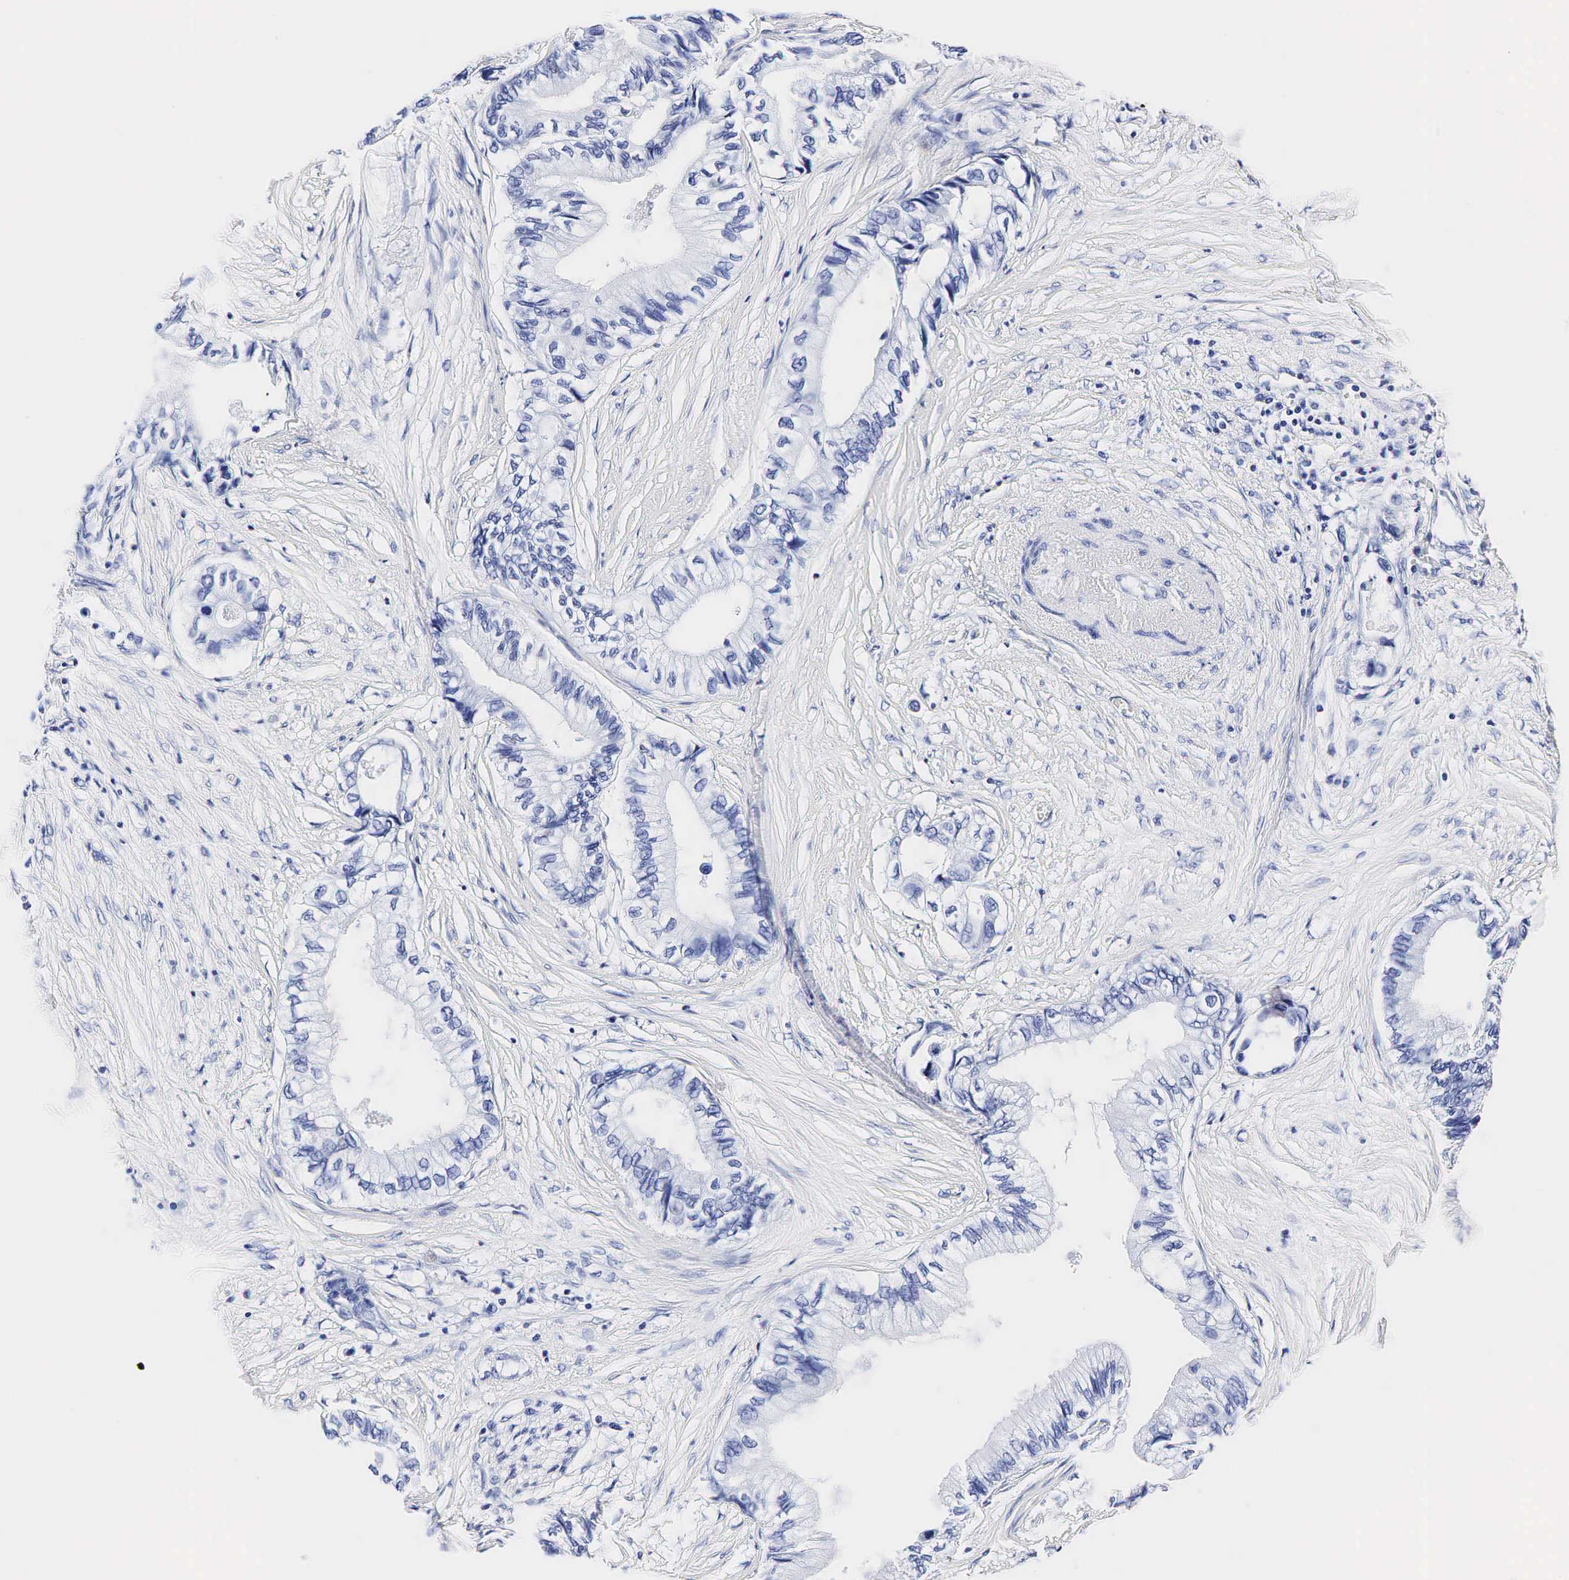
{"staining": {"intensity": "negative", "quantity": "none", "location": "none"}, "tissue": "pancreatic cancer", "cell_type": "Tumor cells", "image_type": "cancer", "snomed": [{"axis": "morphology", "description": "Adenocarcinoma, NOS"}, {"axis": "topography", "description": "Pancreas"}], "caption": "The image reveals no significant expression in tumor cells of pancreatic cancer (adenocarcinoma).", "gene": "TG", "patient": {"sex": "female", "age": 66}}